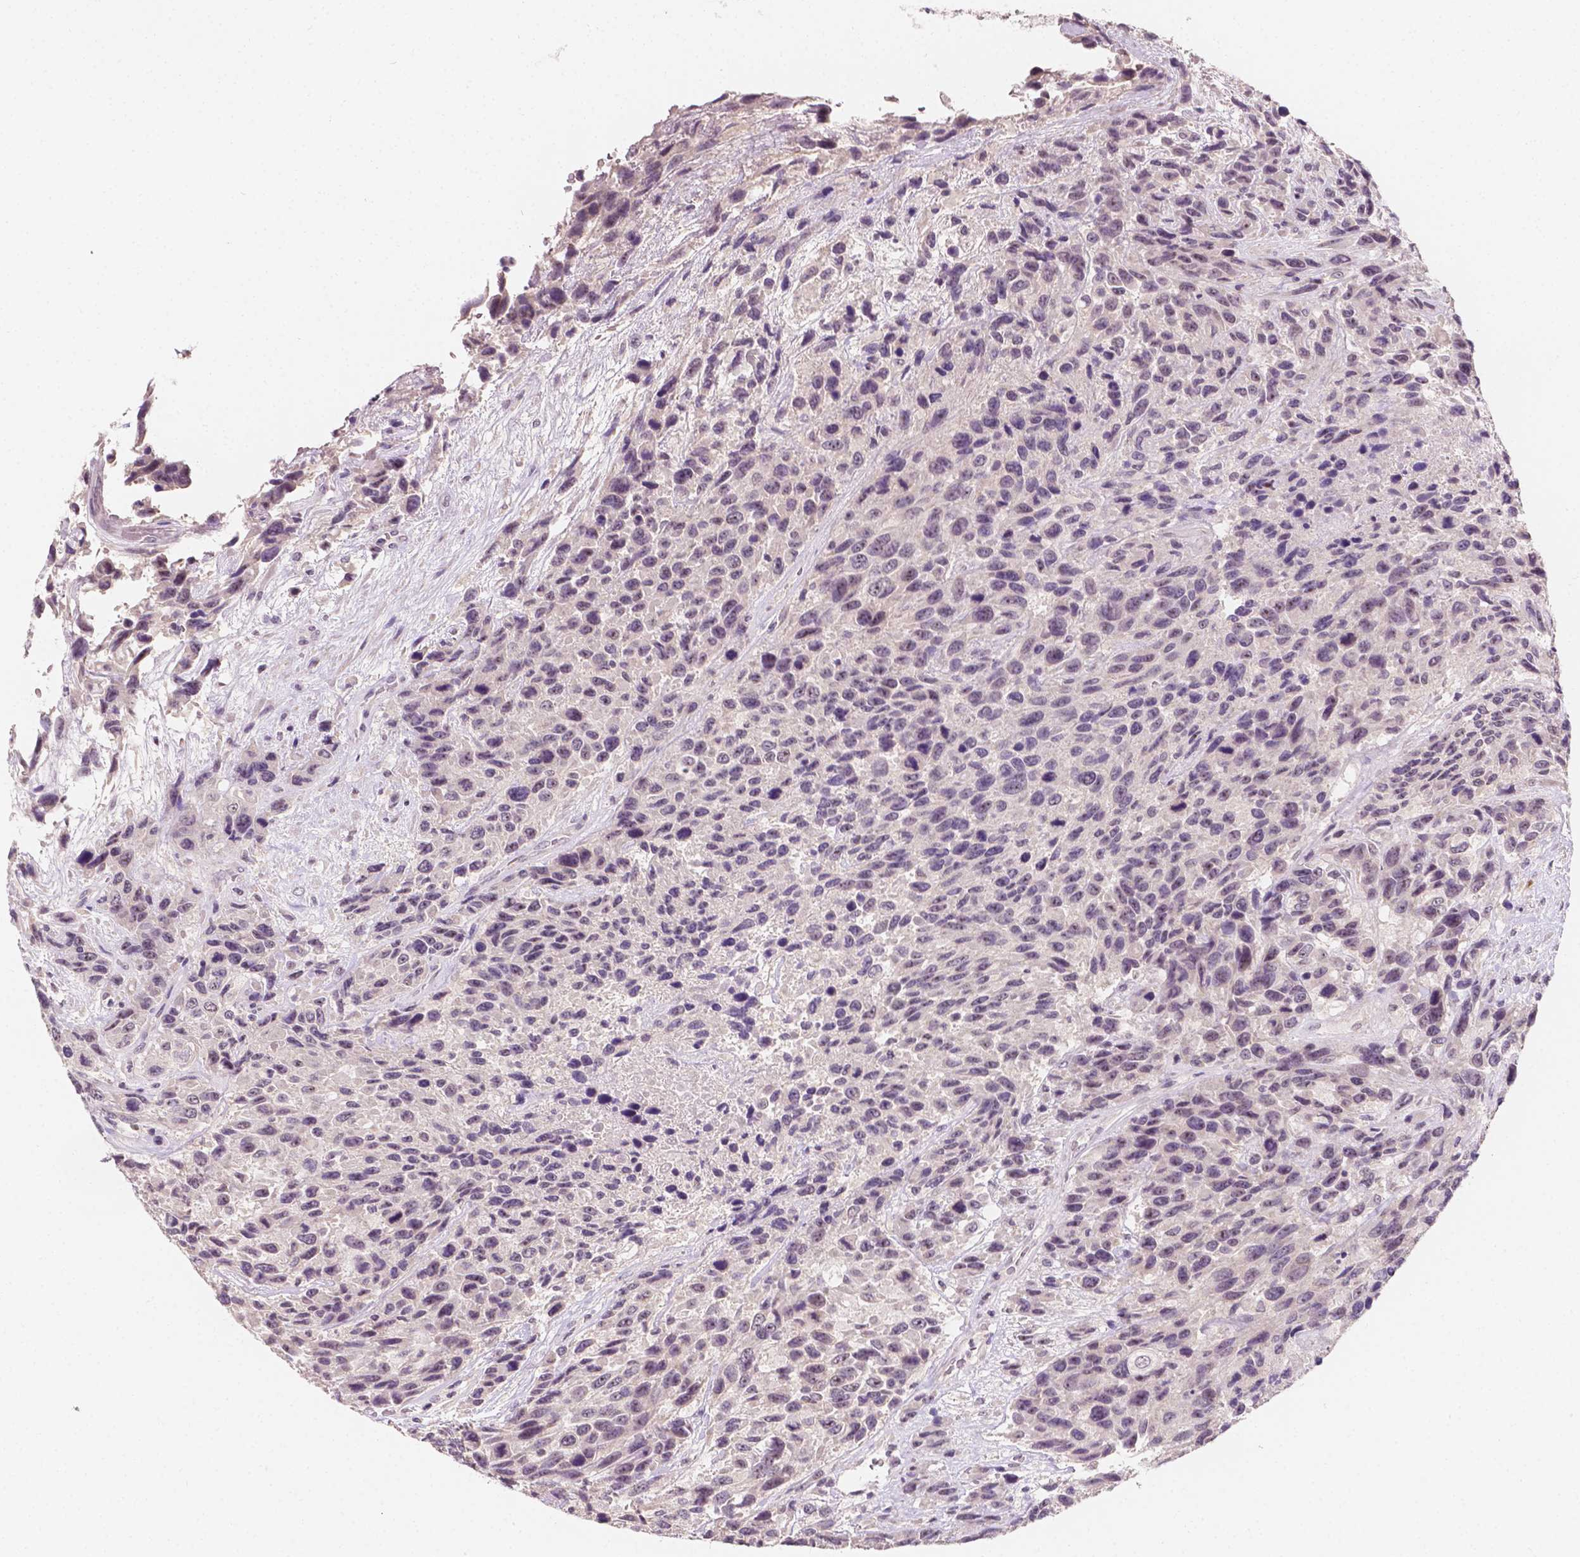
{"staining": {"intensity": "negative", "quantity": "none", "location": "none"}, "tissue": "urothelial cancer", "cell_type": "Tumor cells", "image_type": "cancer", "snomed": [{"axis": "morphology", "description": "Urothelial carcinoma, High grade"}, {"axis": "topography", "description": "Urinary bladder"}], "caption": "Tumor cells are negative for protein expression in human high-grade urothelial carcinoma. (Immunohistochemistry (ihc), brightfield microscopy, high magnification).", "gene": "SIRT2", "patient": {"sex": "female", "age": 70}}